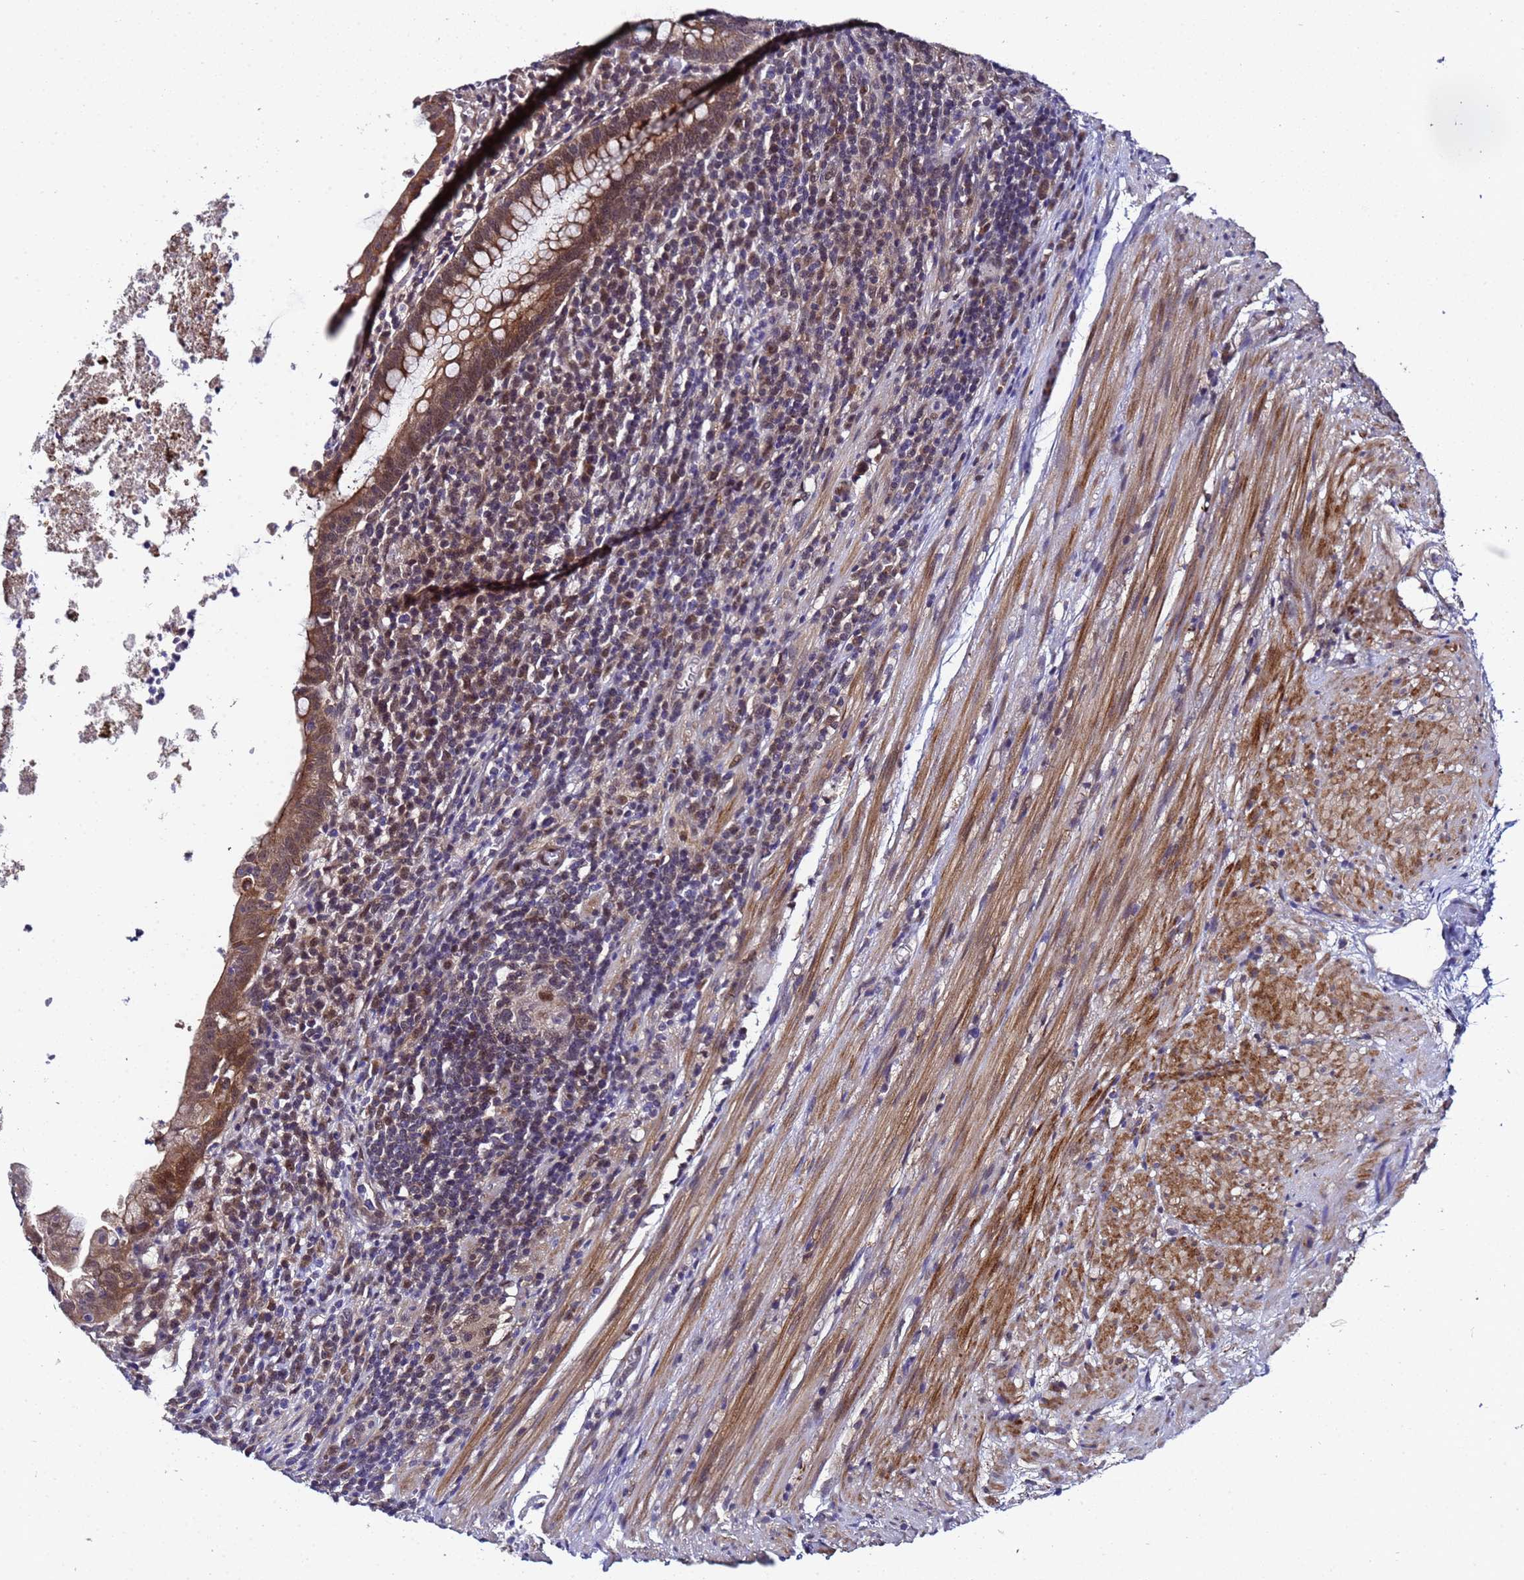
{"staining": {"intensity": "moderate", "quantity": ">75%", "location": "cytoplasmic/membranous"}, "tissue": "appendix", "cell_type": "Glandular cells", "image_type": "normal", "snomed": [{"axis": "morphology", "description": "Normal tissue, NOS"}, {"axis": "topography", "description": "Appendix"}], "caption": "Immunohistochemistry of normal appendix shows medium levels of moderate cytoplasmic/membranous staining in about >75% of glandular cells. Ihc stains the protein of interest in brown and the nuclei are stained blue.", "gene": "ANAPC13", "patient": {"sex": "male", "age": 83}}